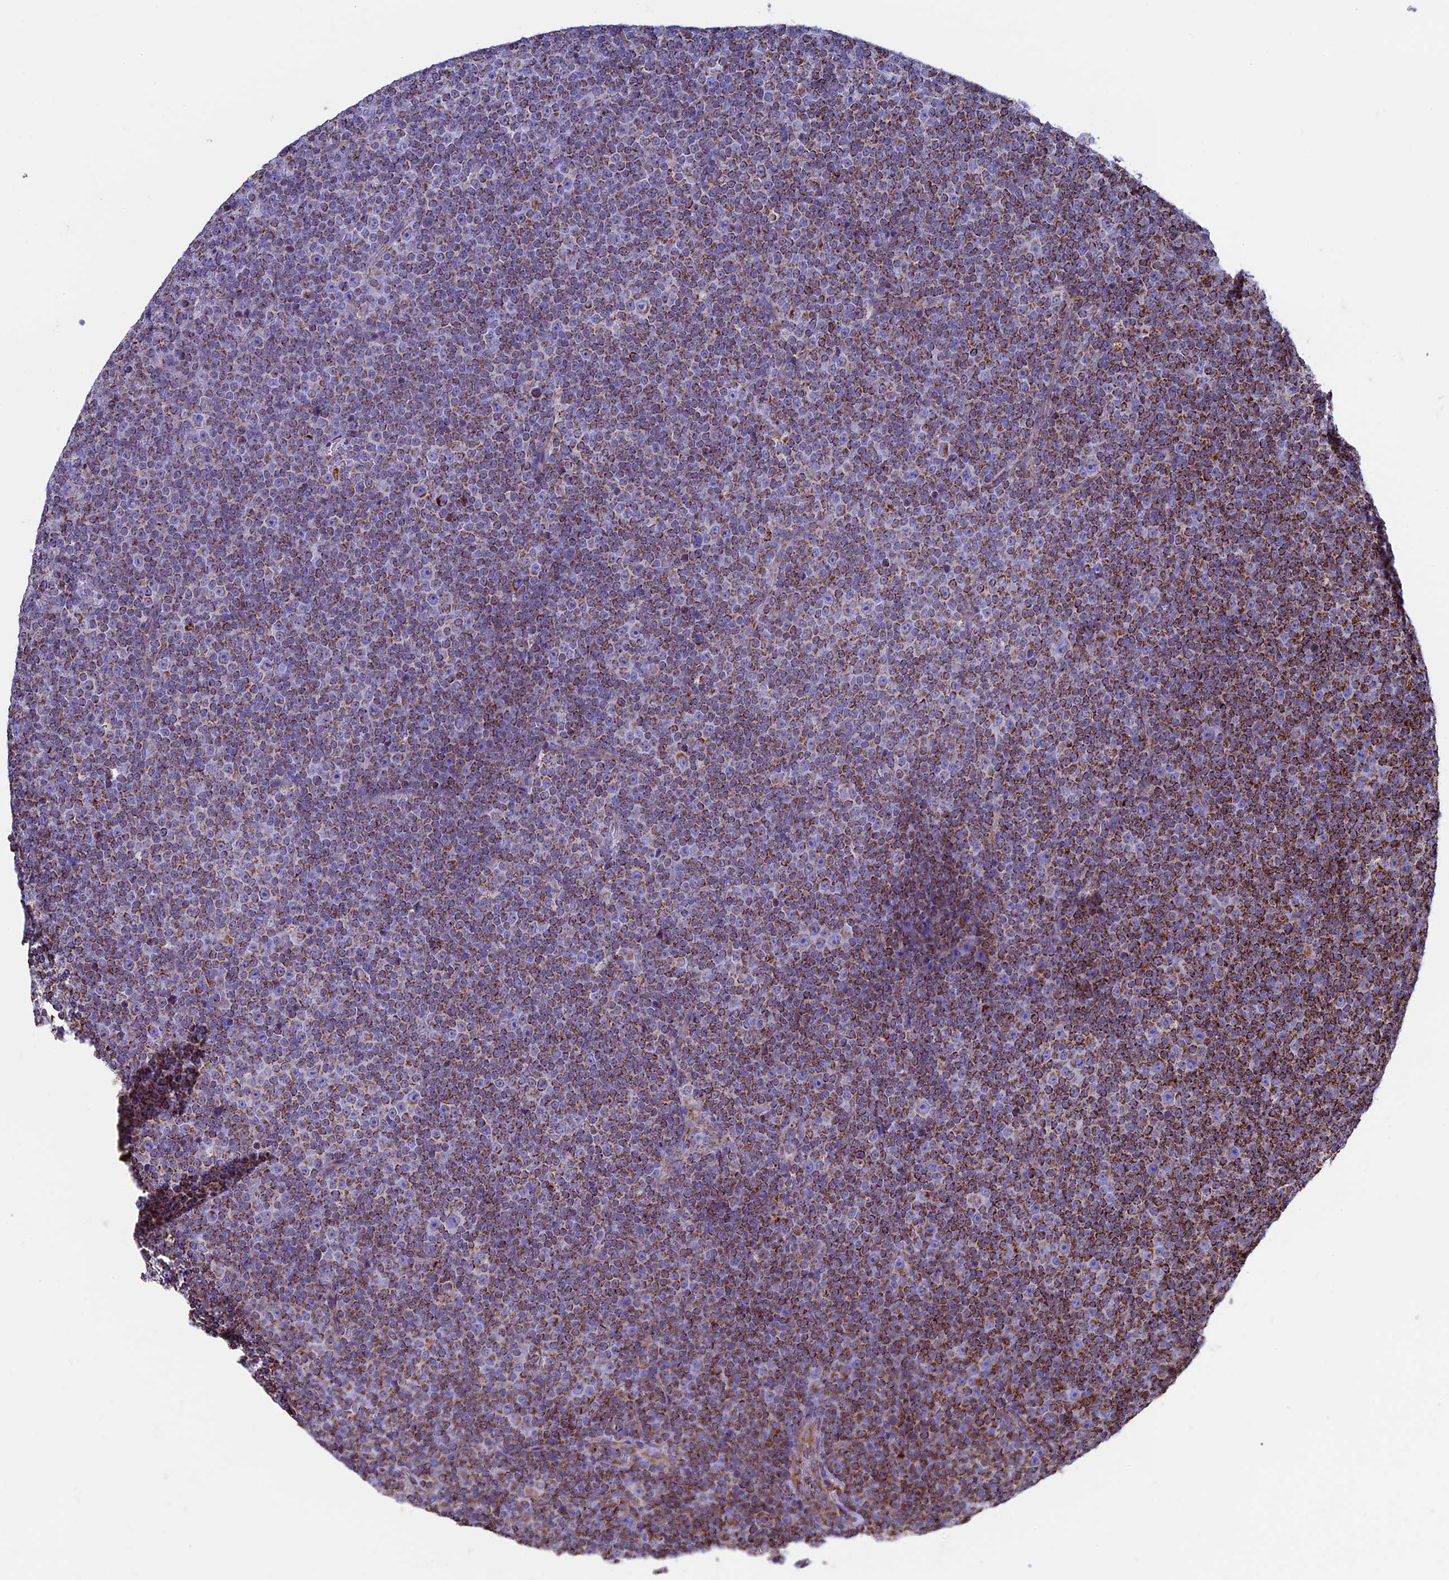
{"staining": {"intensity": "moderate", "quantity": ">75%", "location": "cytoplasmic/membranous"}, "tissue": "lymphoma", "cell_type": "Tumor cells", "image_type": "cancer", "snomed": [{"axis": "morphology", "description": "Malignant lymphoma, non-Hodgkin's type, Low grade"}, {"axis": "topography", "description": "Lymph node"}], "caption": "Human lymphoma stained with a protein marker shows moderate staining in tumor cells.", "gene": "UQCRFS1", "patient": {"sex": "female", "age": 67}}